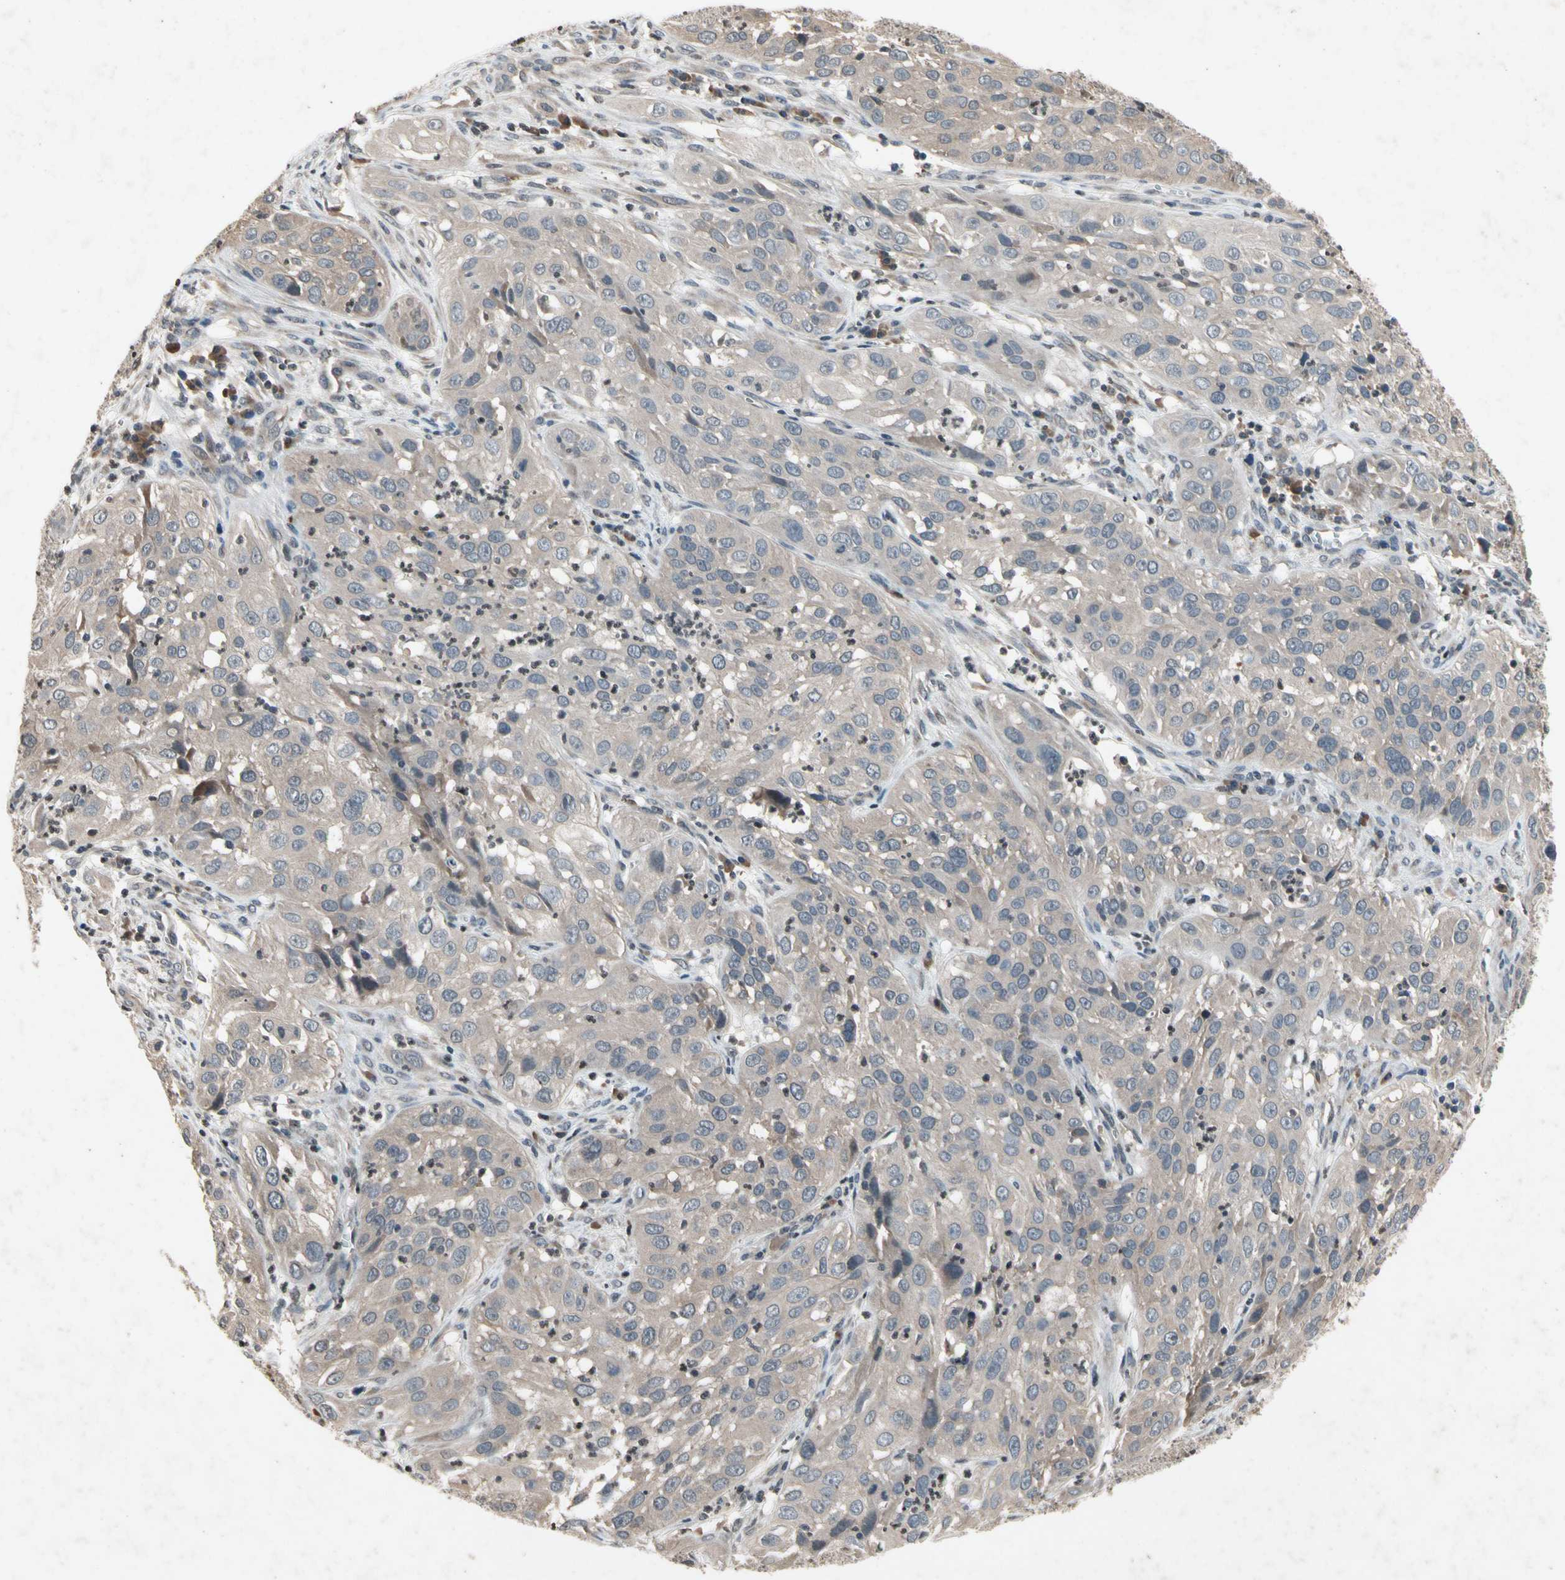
{"staining": {"intensity": "weak", "quantity": ">75%", "location": "cytoplasmic/membranous"}, "tissue": "cervical cancer", "cell_type": "Tumor cells", "image_type": "cancer", "snomed": [{"axis": "morphology", "description": "Squamous cell carcinoma, NOS"}, {"axis": "topography", "description": "Cervix"}], "caption": "Brown immunohistochemical staining in human squamous cell carcinoma (cervical) demonstrates weak cytoplasmic/membranous expression in about >75% of tumor cells.", "gene": "DPY19L3", "patient": {"sex": "female", "age": 32}}